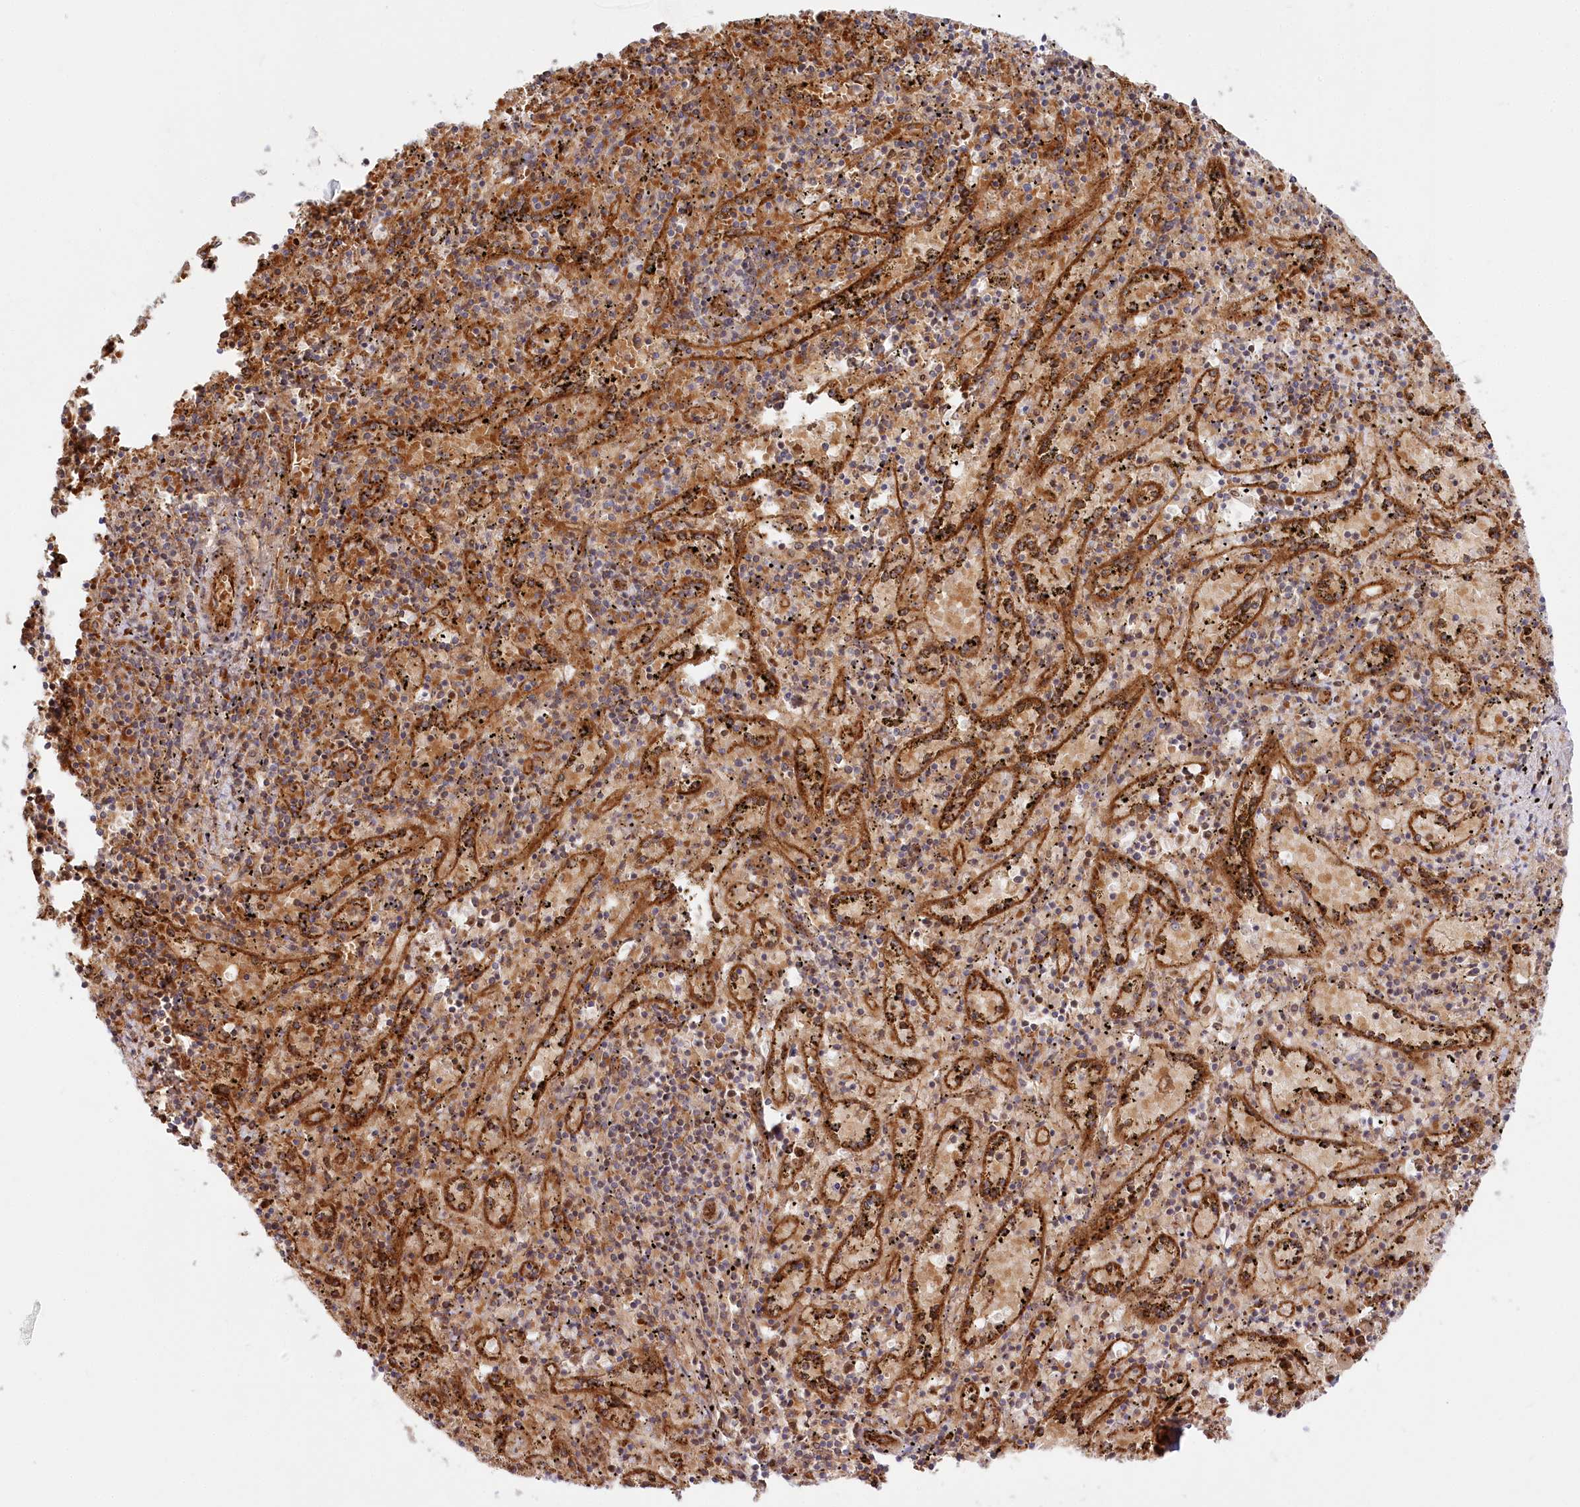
{"staining": {"intensity": "weak", "quantity": "25%-75%", "location": "cytoplasmic/membranous"}, "tissue": "spleen", "cell_type": "Cells in red pulp", "image_type": "normal", "snomed": [{"axis": "morphology", "description": "Normal tissue, NOS"}, {"axis": "topography", "description": "Spleen"}], "caption": "The photomicrograph reveals immunohistochemical staining of benign spleen. There is weak cytoplasmic/membranous staining is present in about 25%-75% of cells in red pulp.", "gene": "COMMD3", "patient": {"sex": "male", "age": 11}}